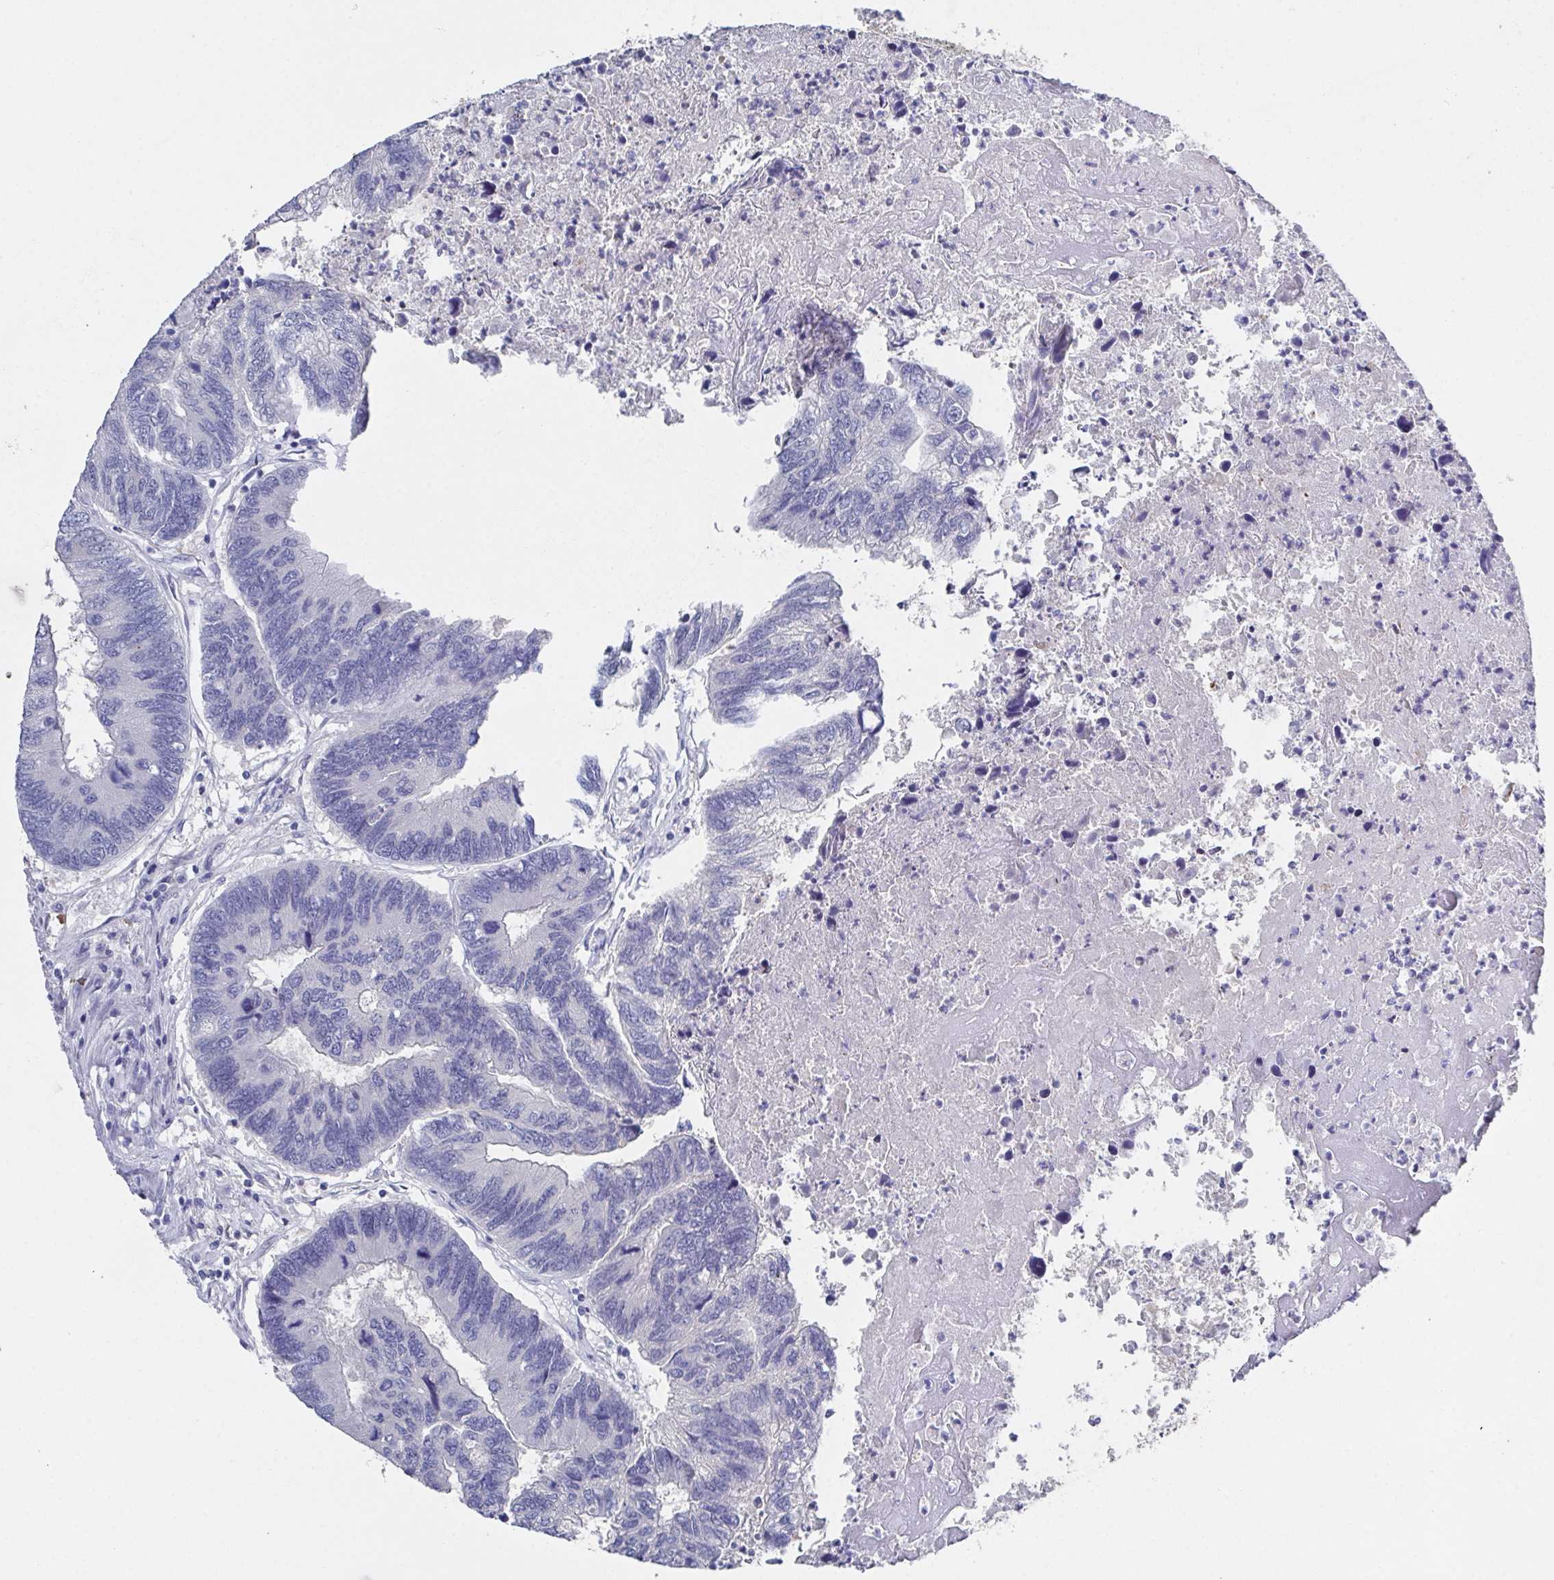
{"staining": {"intensity": "negative", "quantity": "none", "location": "none"}, "tissue": "colorectal cancer", "cell_type": "Tumor cells", "image_type": "cancer", "snomed": [{"axis": "morphology", "description": "Adenocarcinoma, NOS"}, {"axis": "topography", "description": "Colon"}], "caption": "This is an IHC micrograph of colorectal cancer (adenocarcinoma). There is no positivity in tumor cells.", "gene": "SSC4D", "patient": {"sex": "female", "age": 67}}